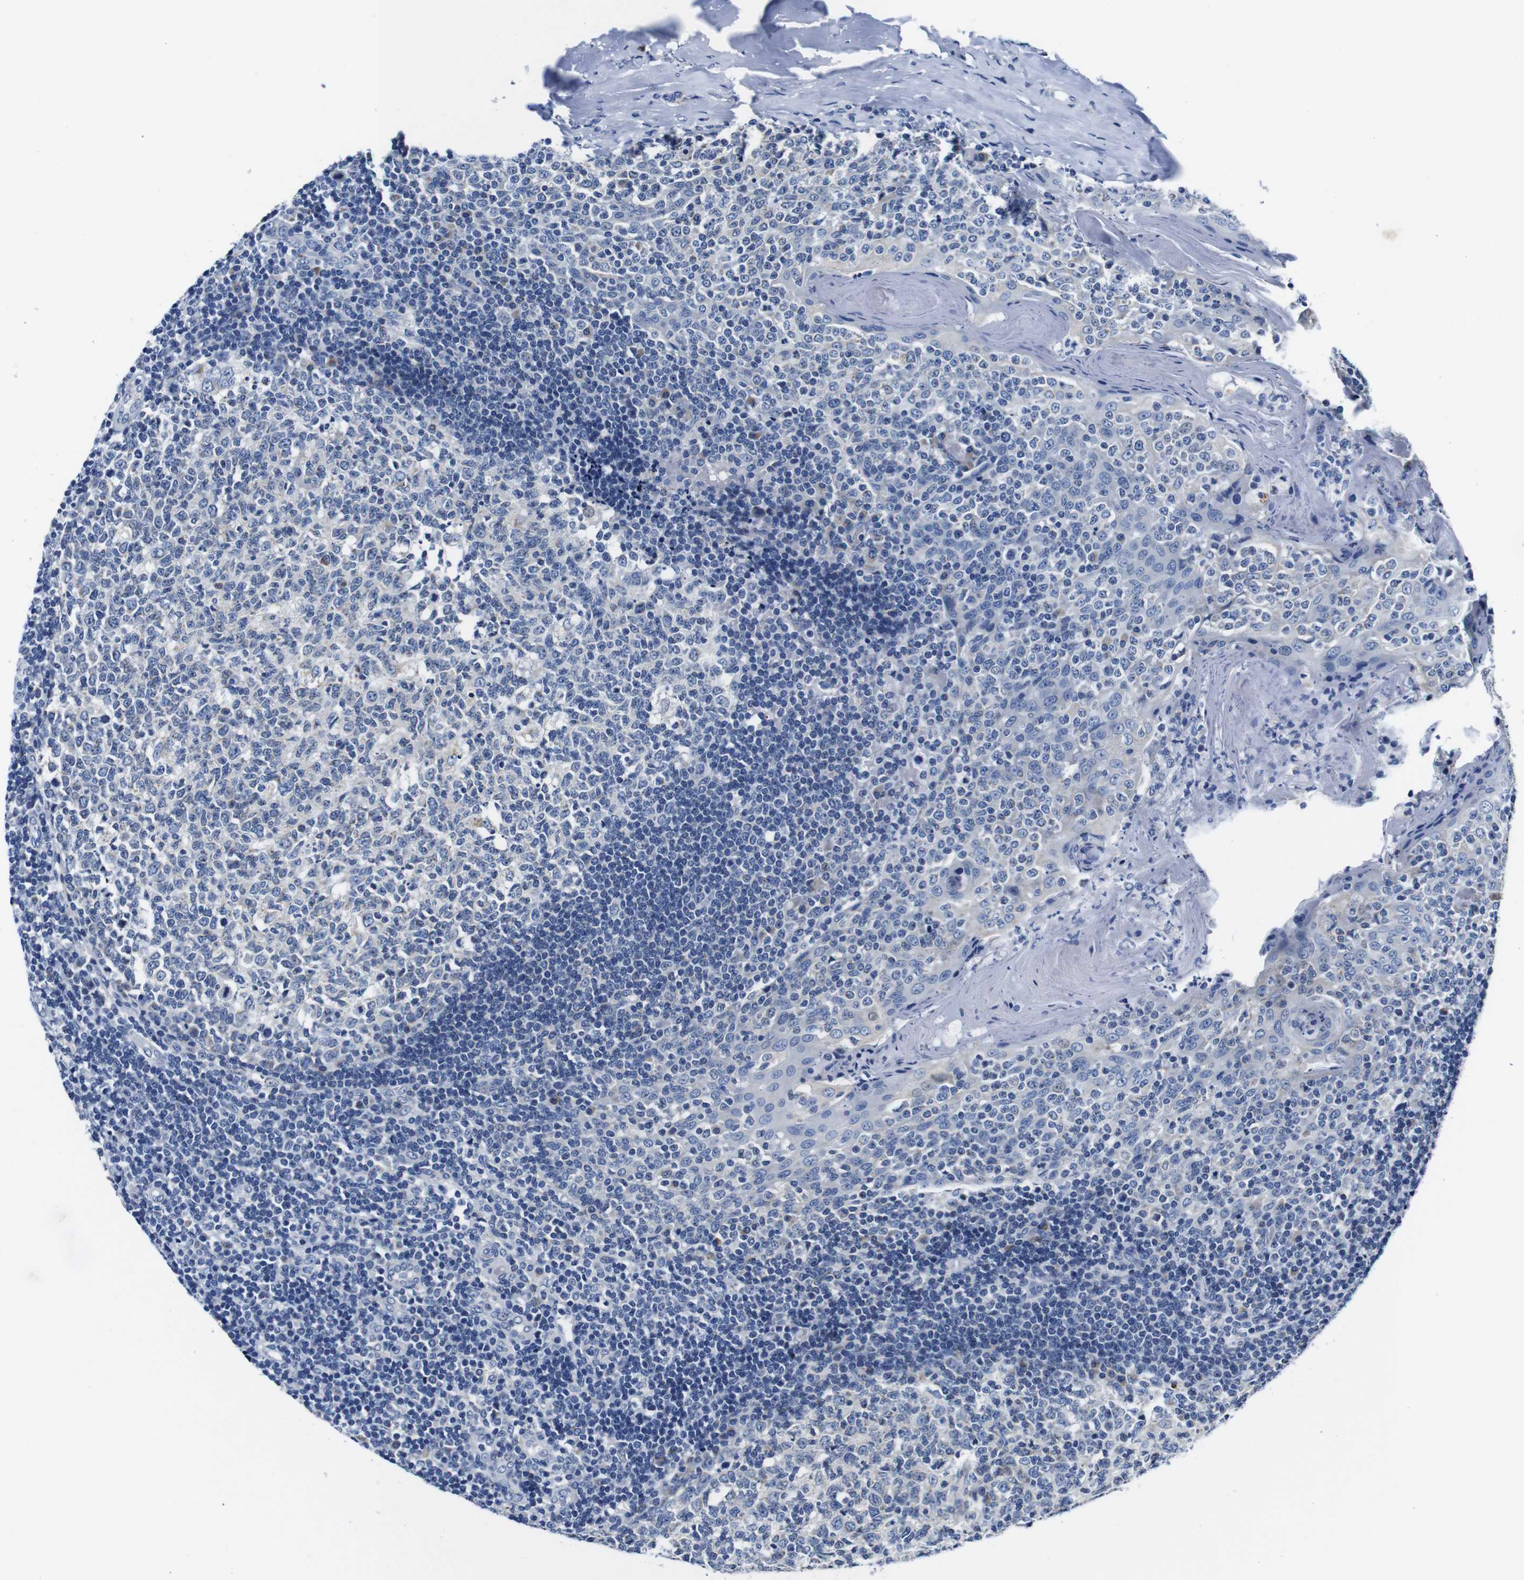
{"staining": {"intensity": "negative", "quantity": "none", "location": "none"}, "tissue": "tonsil", "cell_type": "Germinal center cells", "image_type": "normal", "snomed": [{"axis": "morphology", "description": "Normal tissue, NOS"}, {"axis": "topography", "description": "Tonsil"}], "caption": "This is an immunohistochemistry micrograph of benign human tonsil. There is no expression in germinal center cells.", "gene": "SNX19", "patient": {"sex": "female", "age": 19}}